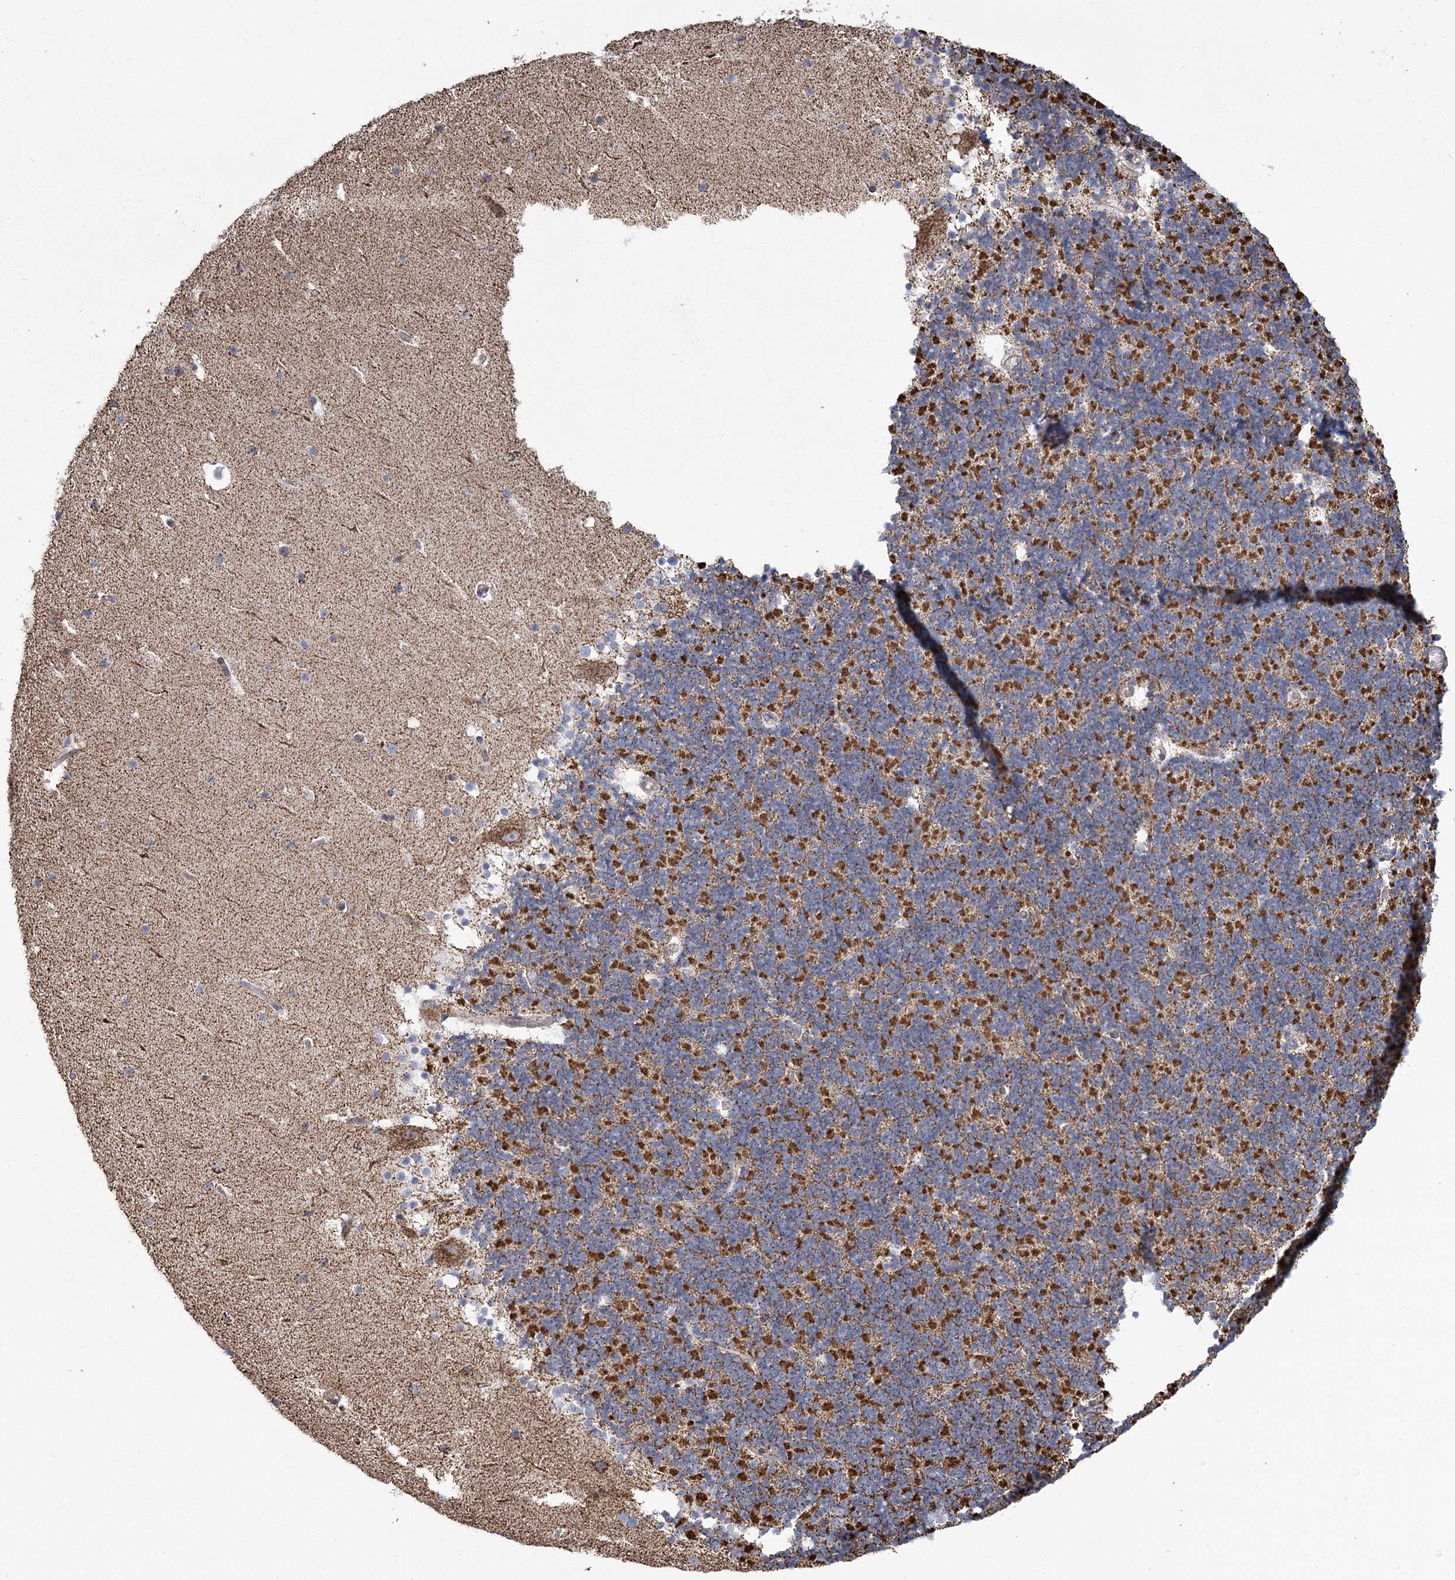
{"staining": {"intensity": "strong", "quantity": "25%-75%", "location": "cytoplasmic/membranous"}, "tissue": "cerebellum", "cell_type": "Cells in granular layer", "image_type": "normal", "snomed": [{"axis": "morphology", "description": "Normal tissue, NOS"}, {"axis": "topography", "description": "Cerebellum"}], "caption": "Human cerebellum stained with a brown dye shows strong cytoplasmic/membranous positive expression in about 25%-75% of cells in granular layer.", "gene": "RANBP3L", "patient": {"sex": "male", "age": 57}}